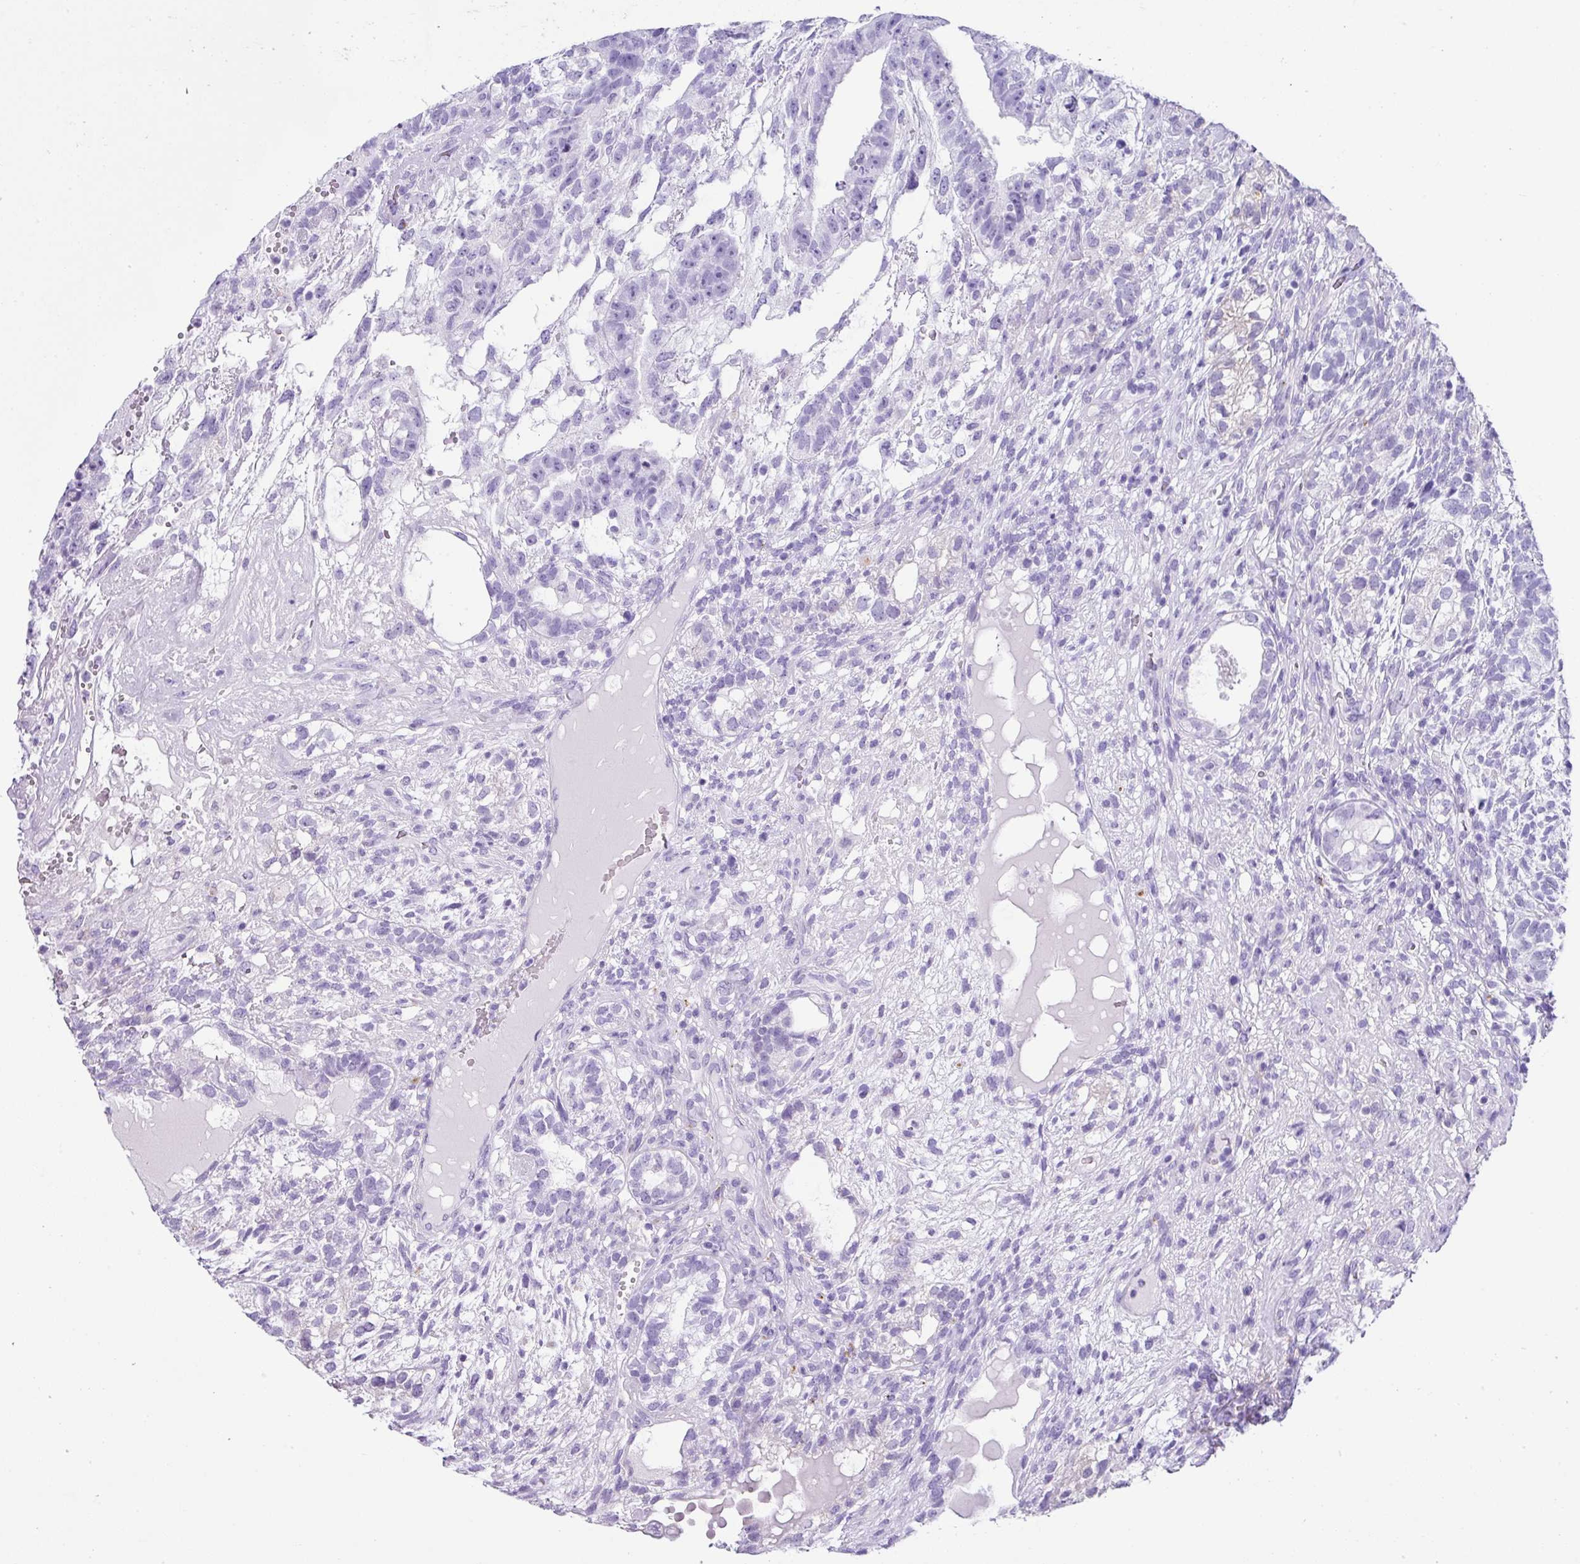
{"staining": {"intensity": "negative", "quantity": "none", "location": "none"}, "tissue": "testis cancer", "cell_type": "Tumor cells", "image_type": "cancer", "snomed": [{"axis": "morphology", "description": "Seminoma, NOS"}, {"axis": "morphology", "description": "Carcinoma, Embryonal, NOS"}, {"axis": "topography", "description": "Testis"}], "caption": "DAB immunohistochemical staining of testis seminoma shows no significant positivity in tumor cells. Brightfield microscopy of IHC stained with DAB (3,3'-diaminobenzidine) (brown) and hematoxylin (blue), captured at high magnification.", "gene": "ZG16", "patient": {"sex": "male", "age": 41}}